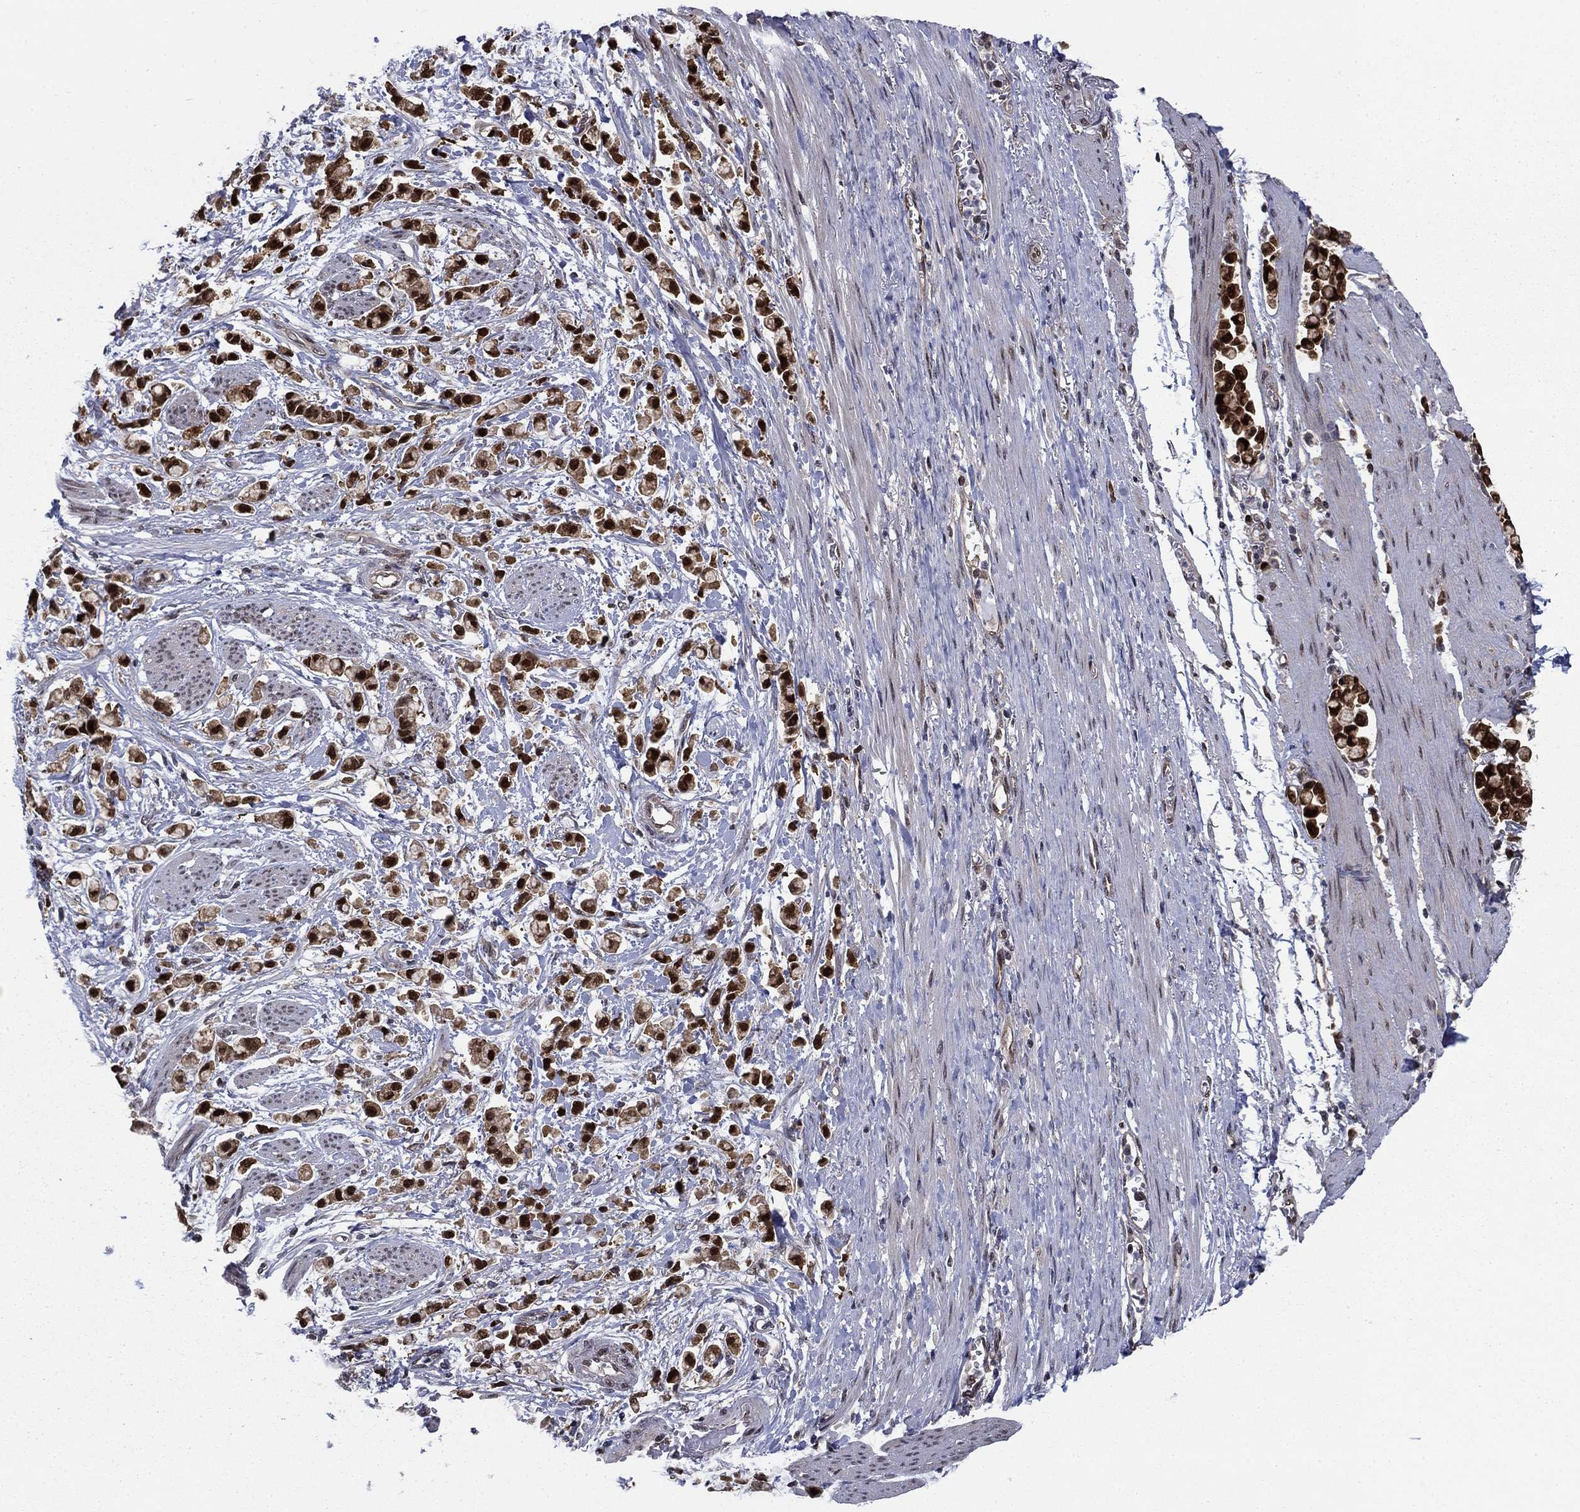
{"staining": {"intensity": "strong", "quantity": ">75%", "location": "cytoplasmic/membranous,nuclear"}, "tissue": "stomach cancer", "cell_type": "Tumor cells", "image_type": "cancer", "snomed": [{"axis": "morphology", "description": "Adenocarcinoma, NOS"}, {"axis": "topography", "description": "Stomach"}], "caption": "Immunohistochemistry (IHC) (DAB (3,3'-diaminobenzidine)) staining of human stomach cancer (adenocarcinoma) shows strong cytoplasmic/membranous and nuclear protein staining in about >75% of tumor cells. The protein of interest is stained brown, and the nuclei are stained in blue (DAB (3,3'-diaminobenzidine) IHC with brightfield microscopy, high magnification).", "gene": "FKBP4", "patient": {"sex": "female", "age": 81}}